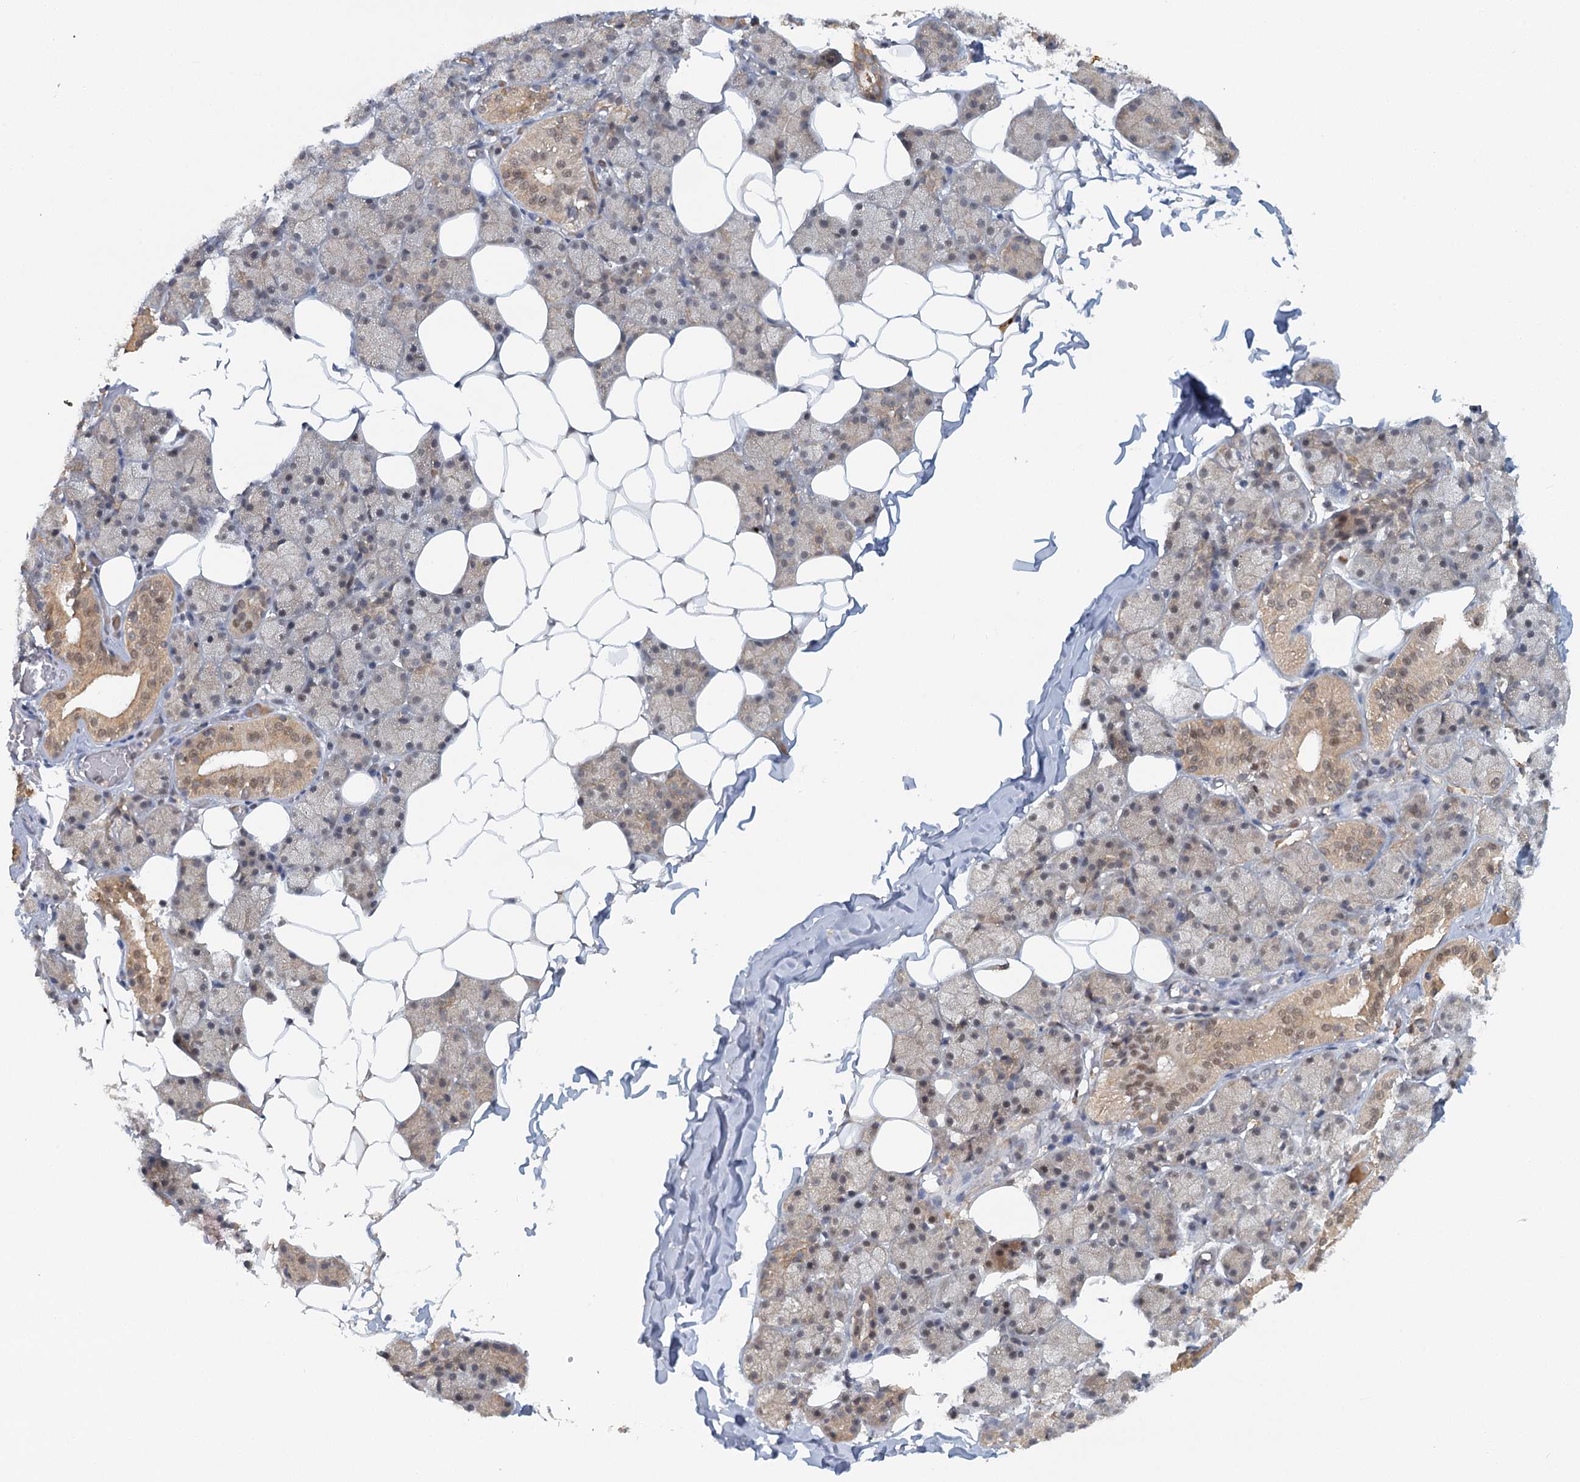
{"staining": {"intensity": "moderate", "quantity": "25%-75%", "location": "cytoplasmic/membranous,nuclear"}, "tissue": "salivary gland", "cell_type": "Glandular cells", "image_type": "normal", "snomed": [{"axis": "morphology", "description": "Normal tissue, NOS"}, {"axis": "topography", "description": "Salivary gland"}], "caption": "Immunohistochemistry (IHC) of normal salivary gland exhibits medium levels of moderate cytoplasmic/membranous,nuclear expression in approximately 25%-75% of glandular cells.", "gene": "GPATCH11", "patient": {"sex": "female", "age": 33}}